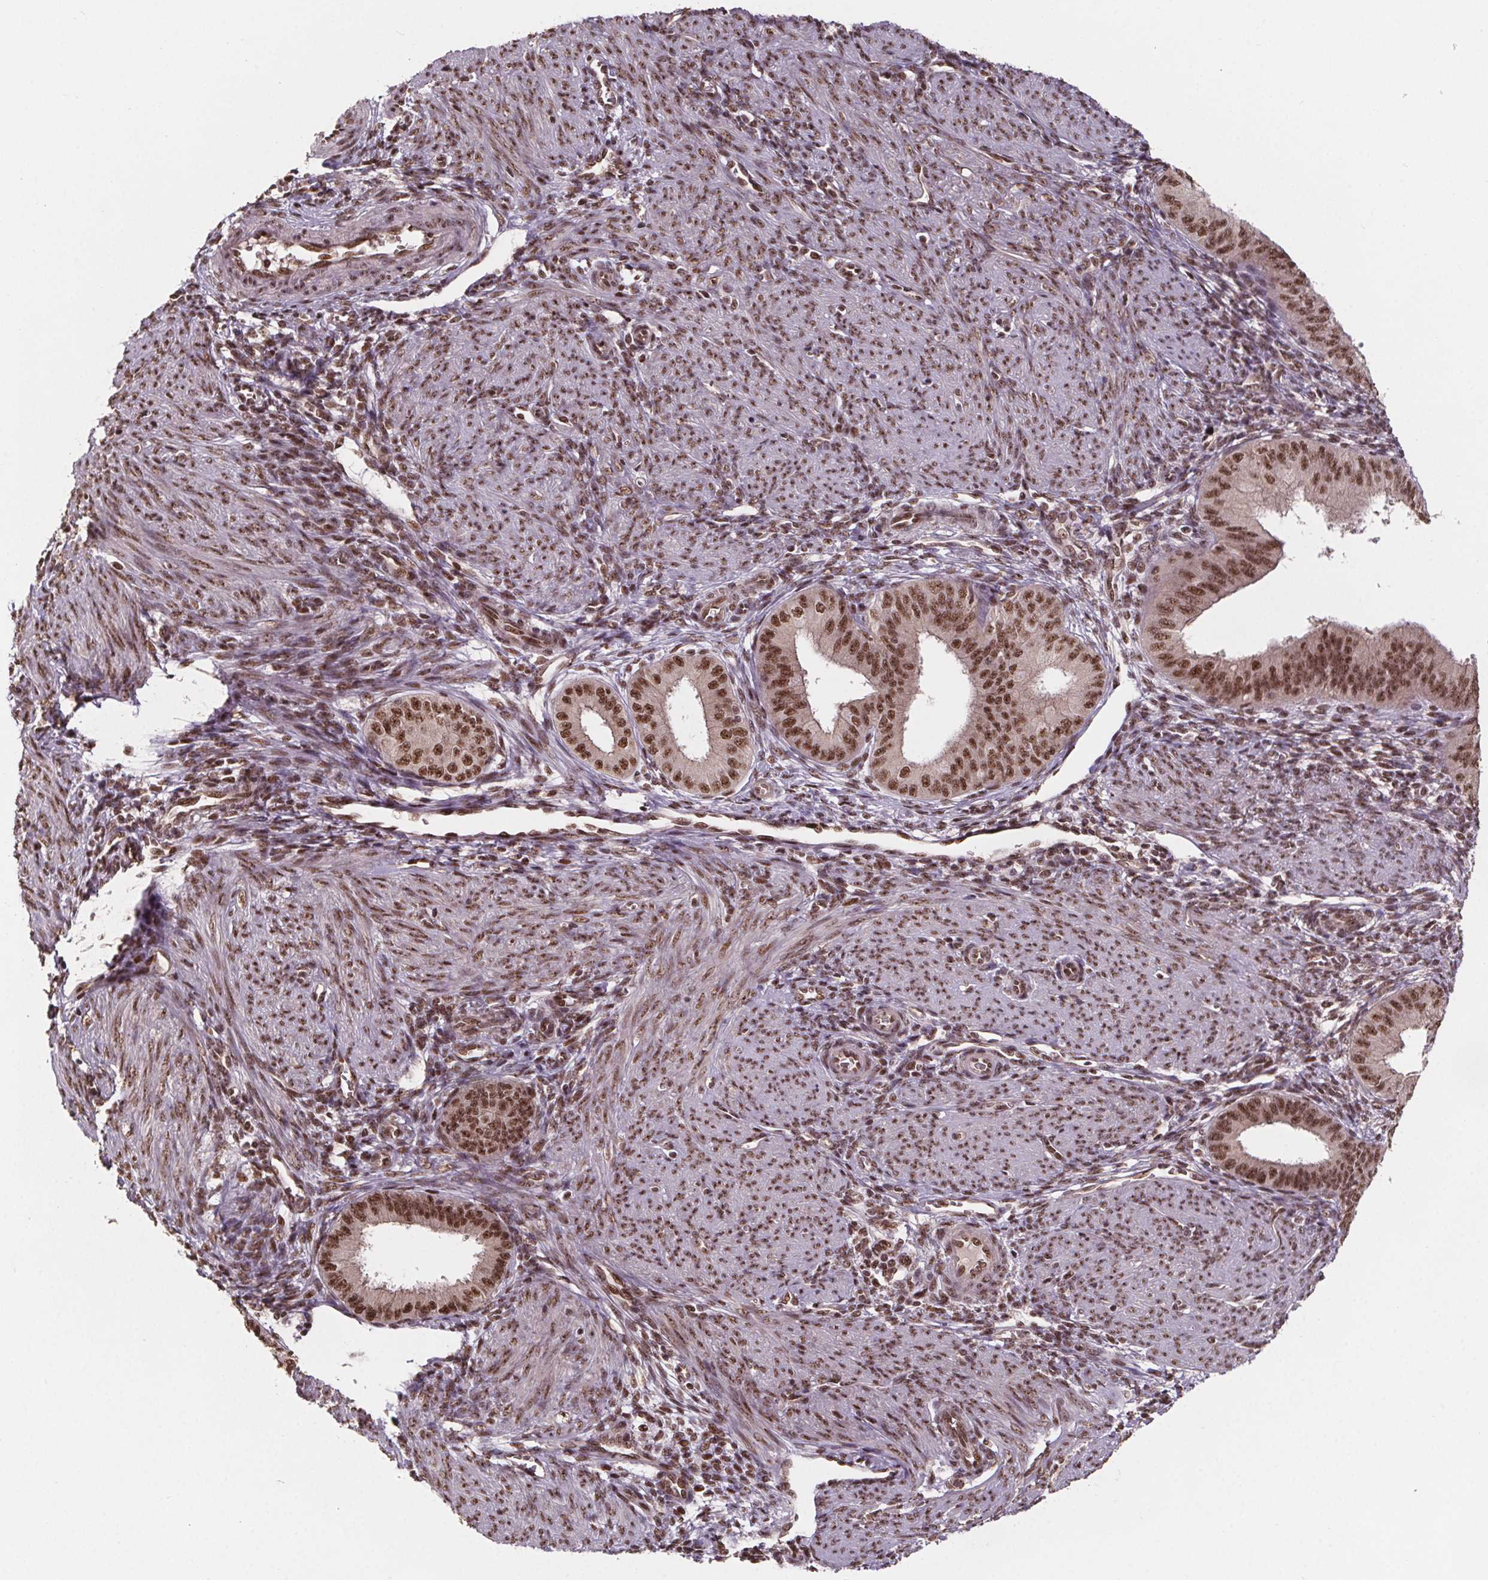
{"staining": {"intensity": "strong", "quantity": ">75%", "location": "nuclear"}, "tissue": "endometrium", "cell_type": "Cells in endometrial stroma", "image_type": "normal", "snomed": [{"axis": "morphology", "description": "Normal tissue, NOS"}, {"axis": "topography", "description": "Endometrium"}], "caption": "The image demonstrates staining of unremarkable endometrium, revealing strong nuclear protein staining (brown color) within cells in endometrial stroma. (Stains: DAB (3,3'-diaminobenzidine) in brown, nuclei in blue, Microscopy: brightfield microscopy at high magnification).", "gene": "JARID2", "patient": {"sex": "female", "age": 39}}